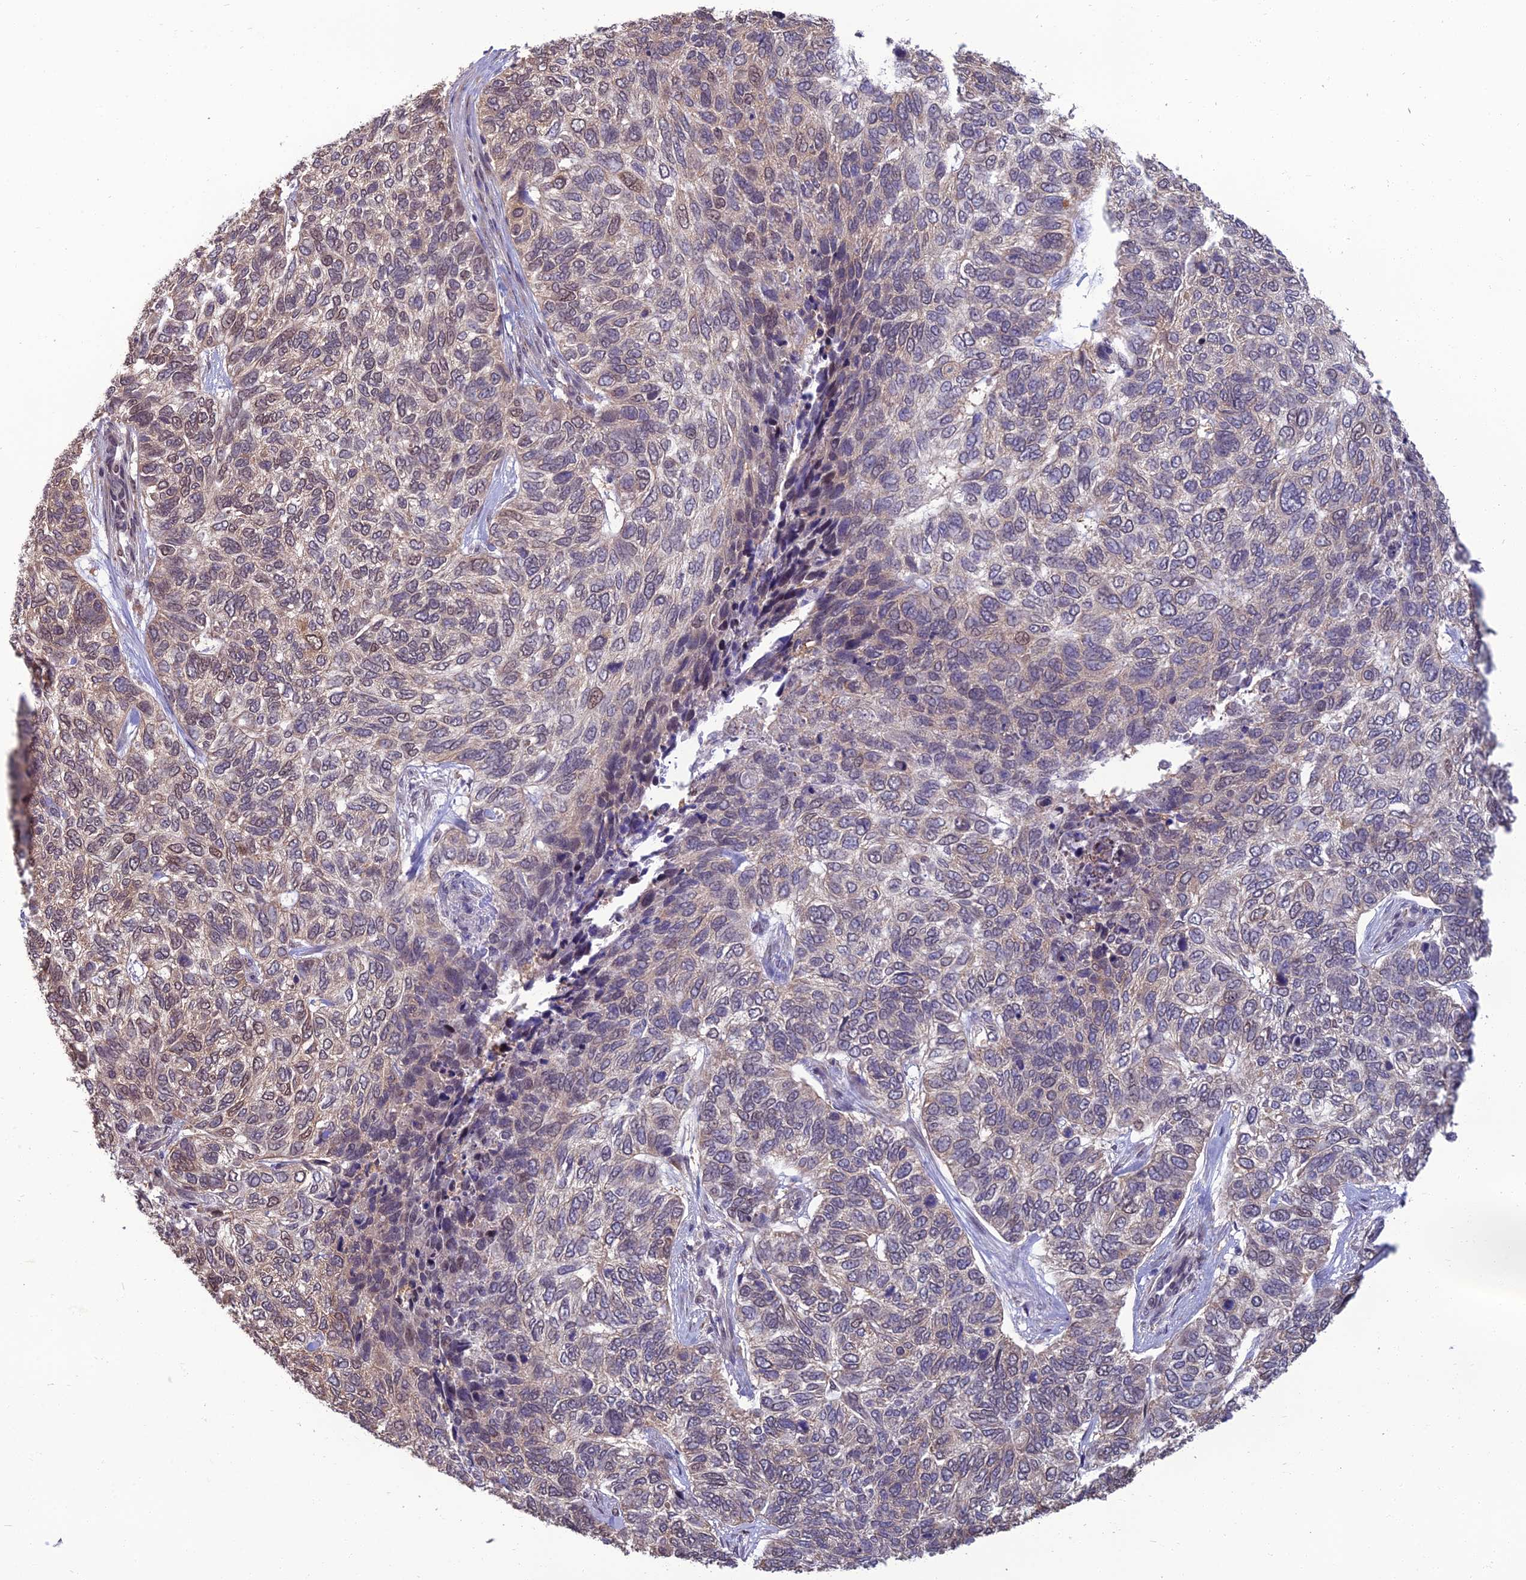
{"staining": {"intensity": "weak", "quantity": "<25%", "location": "nuclear"}, "tissue": "skin cancer", "cell_type": "Tumor cells", "image_type": "cancer", "snomed": [{"axis": "morphology", "description": "Basal cell carcinoma"}, {"axis": "topography", "description": "Skin"}], "caption": "Tumor cells are negative for brown protein staining in skin basal cell carcinoma.", "gene": "NR4A3", "patient": {"sex": "female", "age": 65}}